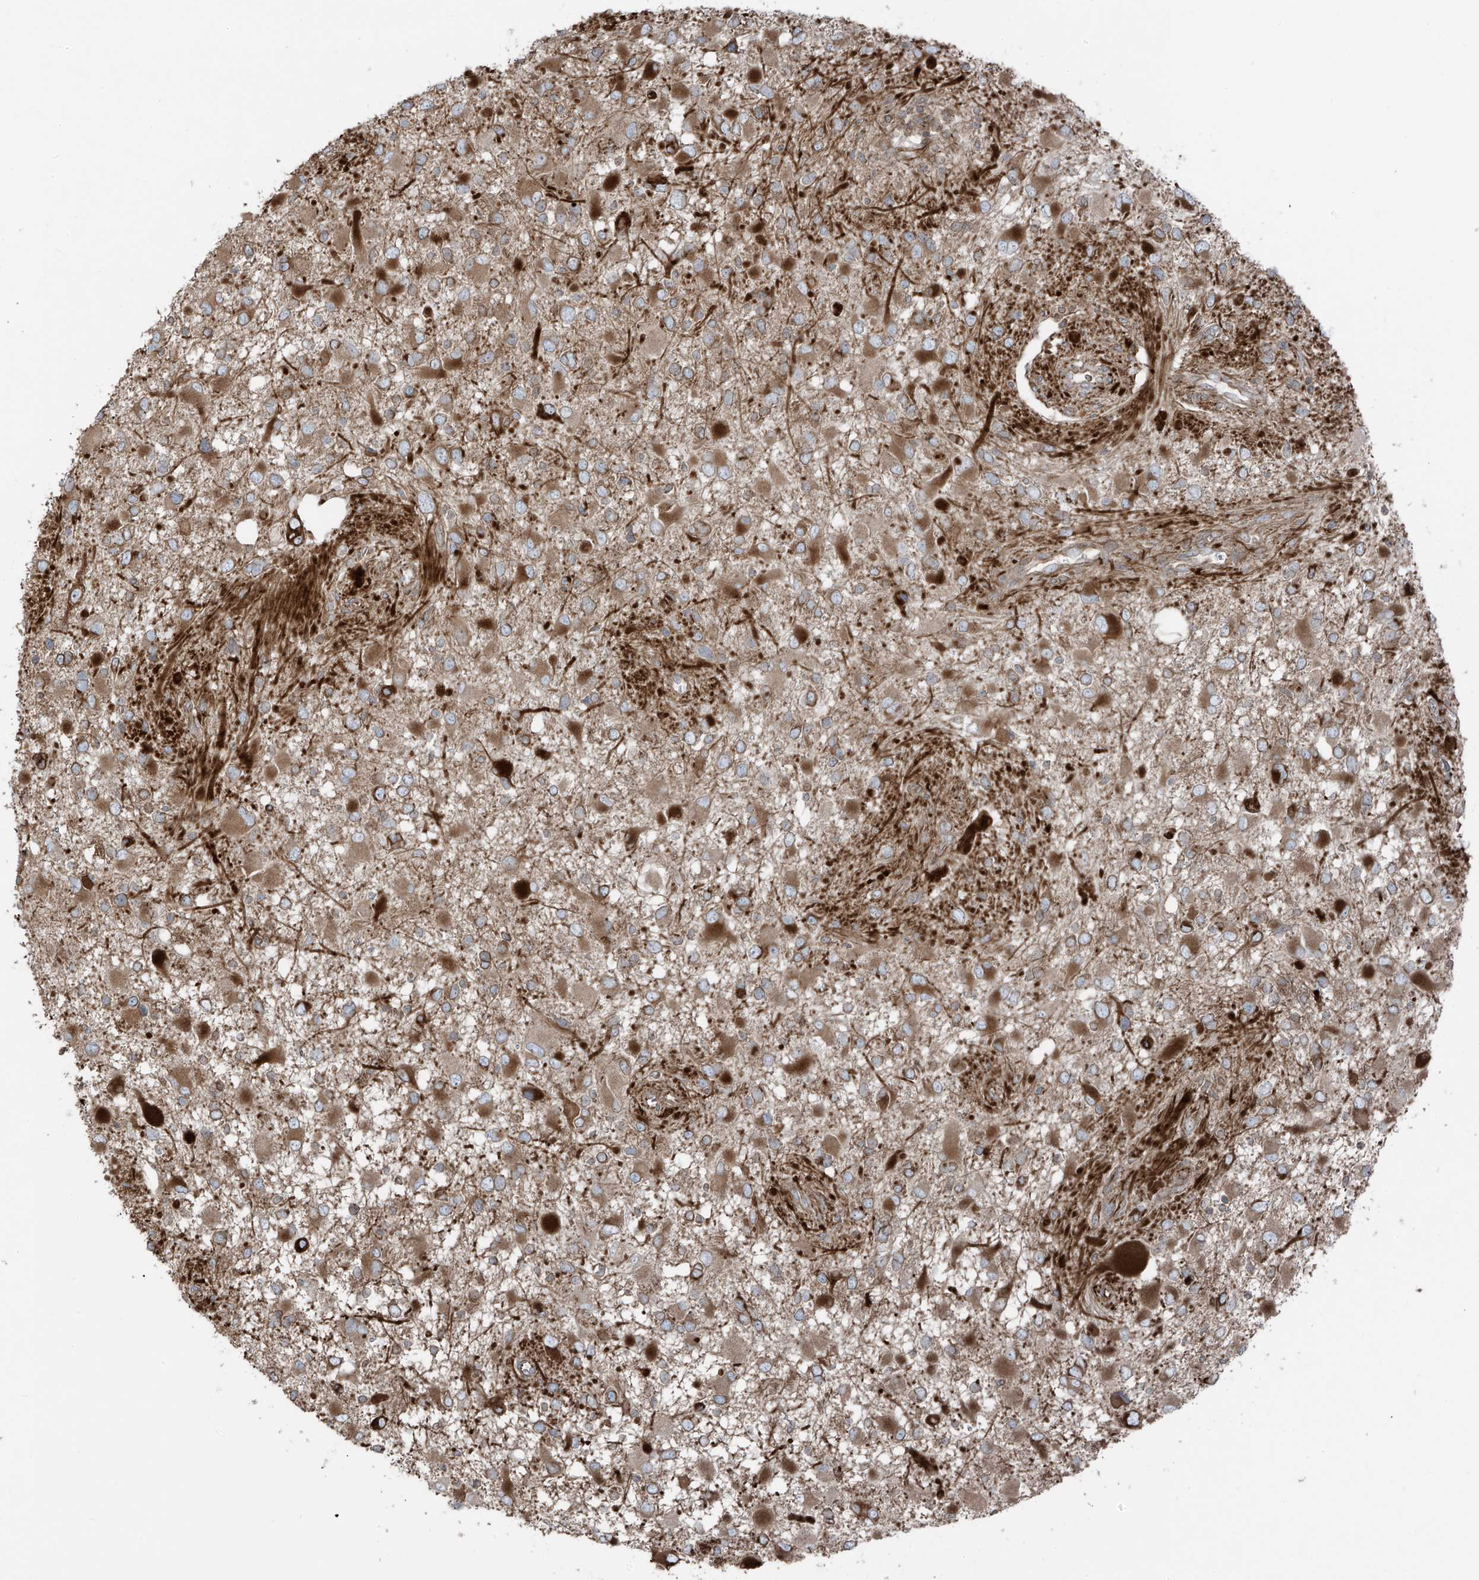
{"staining": {"intensity": "moderate", "quantity": ">75%", "location": "cytoplasmic/membranous"}, "tissue": "glioma", "cell_type": "Tumor cells", "image_type": "cancer", "snomed": [{"axis": "morphology", "description": "Glioma, malignant, High grade"}, {"axis": "topography", "description": "Brain"}], "caption": "Immunohistochemistry staining of glioma, which reveals medium levels of moderate cytoplasmic/membranous expression in about >75% of tumor cells indicating moderate cytoplasmic/membranous protein positivity. The staining was performed using DAB (brown) for protein detection and nuclei were counterstained in hematoxylin (blue).", "gene": "ERLEC1", "patient": {"sex": "male", "age": 53}}